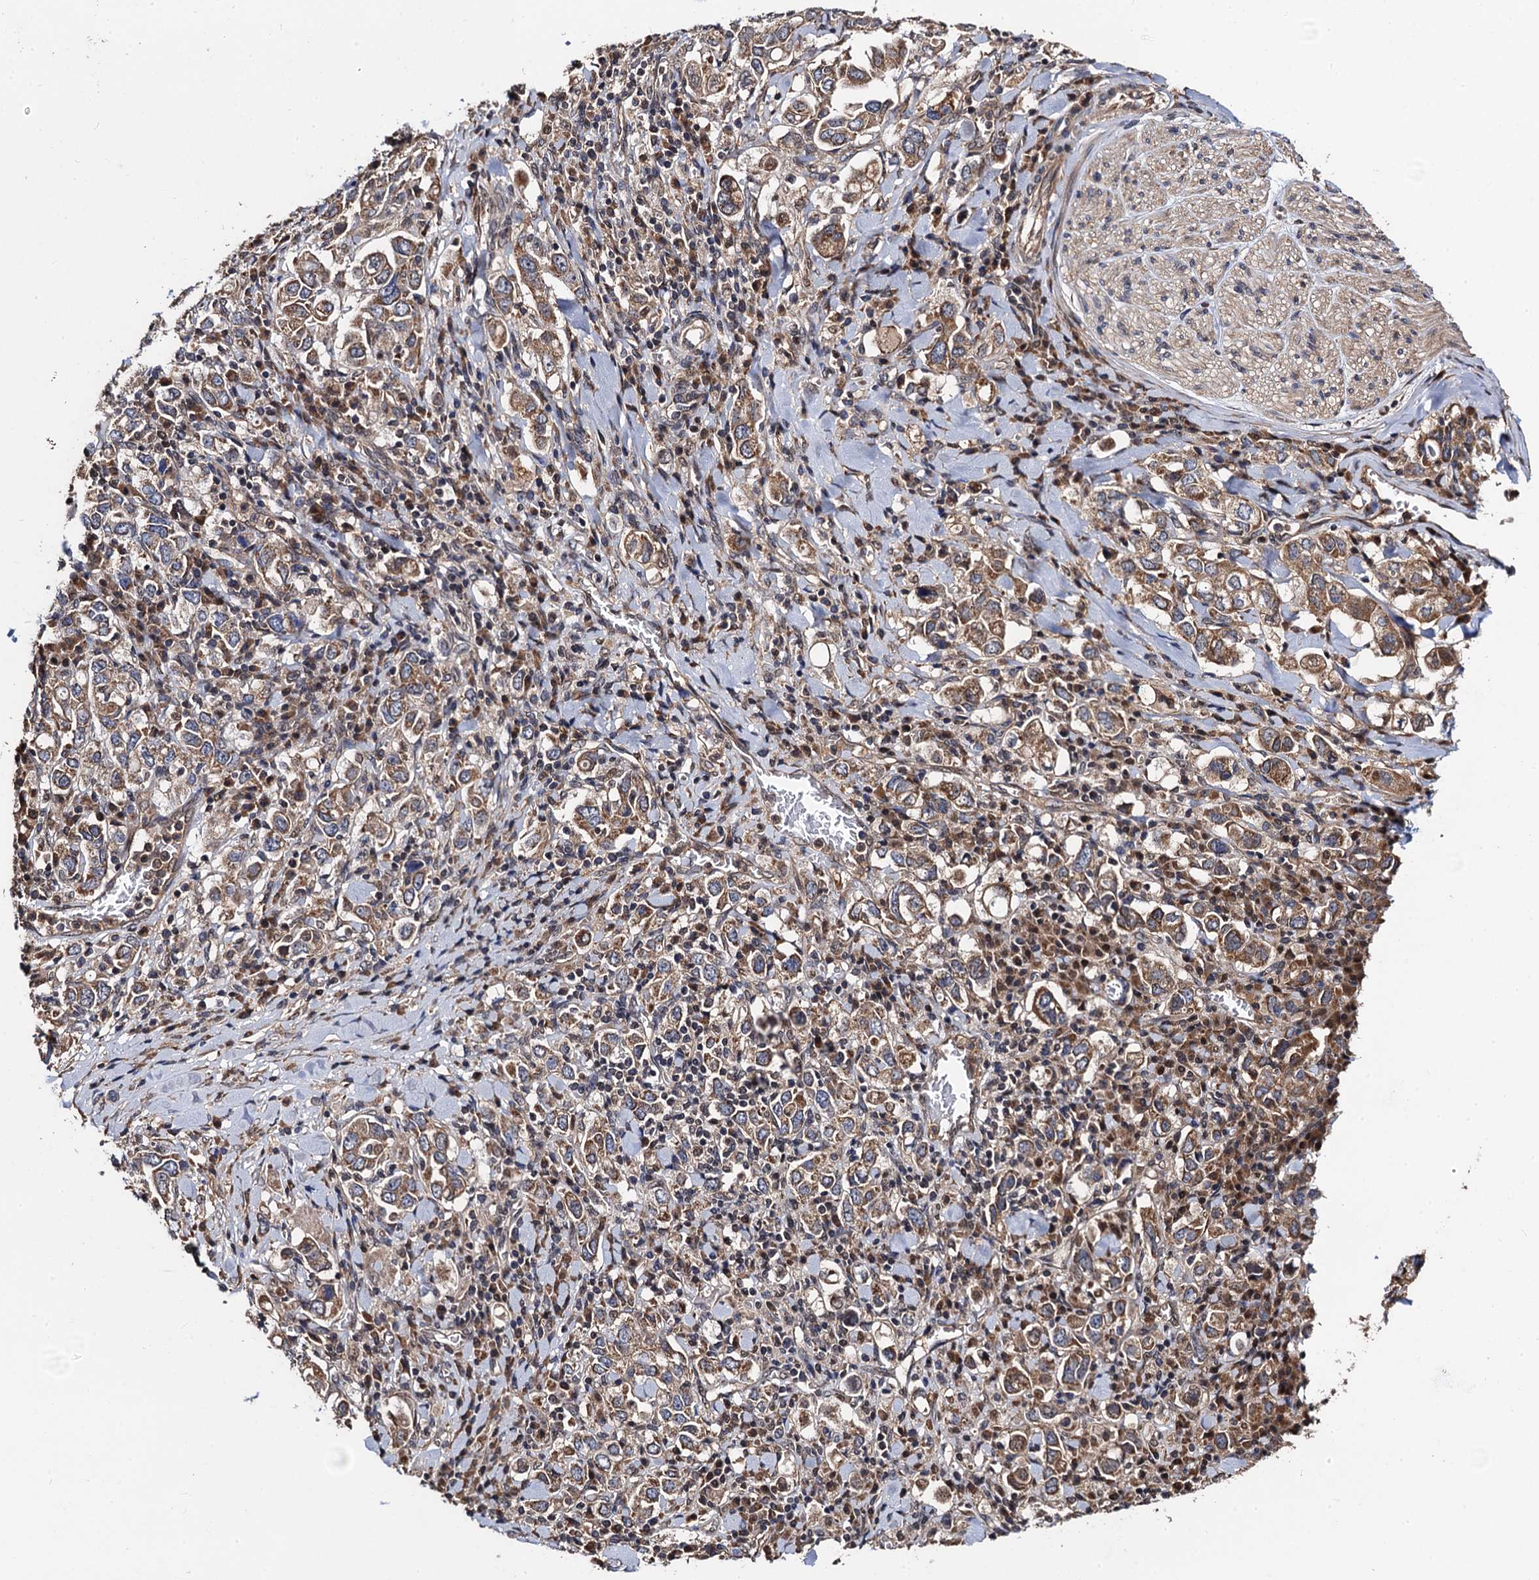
{"staining": {"intensity": "moderate", "quantity": ">75%", "location": "cytoplasmic/membranous"}, "tissue": "stomach cancer", "cell_type": "Tumor cells", "image_type": "cancer", "snomed": [{"axis": "morphology", "description": "Adenocarcinoma, NOS"}, {"axis": "topography", "description": "Stomach, upper"}], "caption": "Adenocarcinoma (stomach) tissue exhibits moderate cytoplasmic/membranous positivity in about >75% of tumor cells Ihc stains the protein in brown and the nuclei are stained blue.", "gene": "MIER2", "patient": {"sex": "male", "age": 62}}